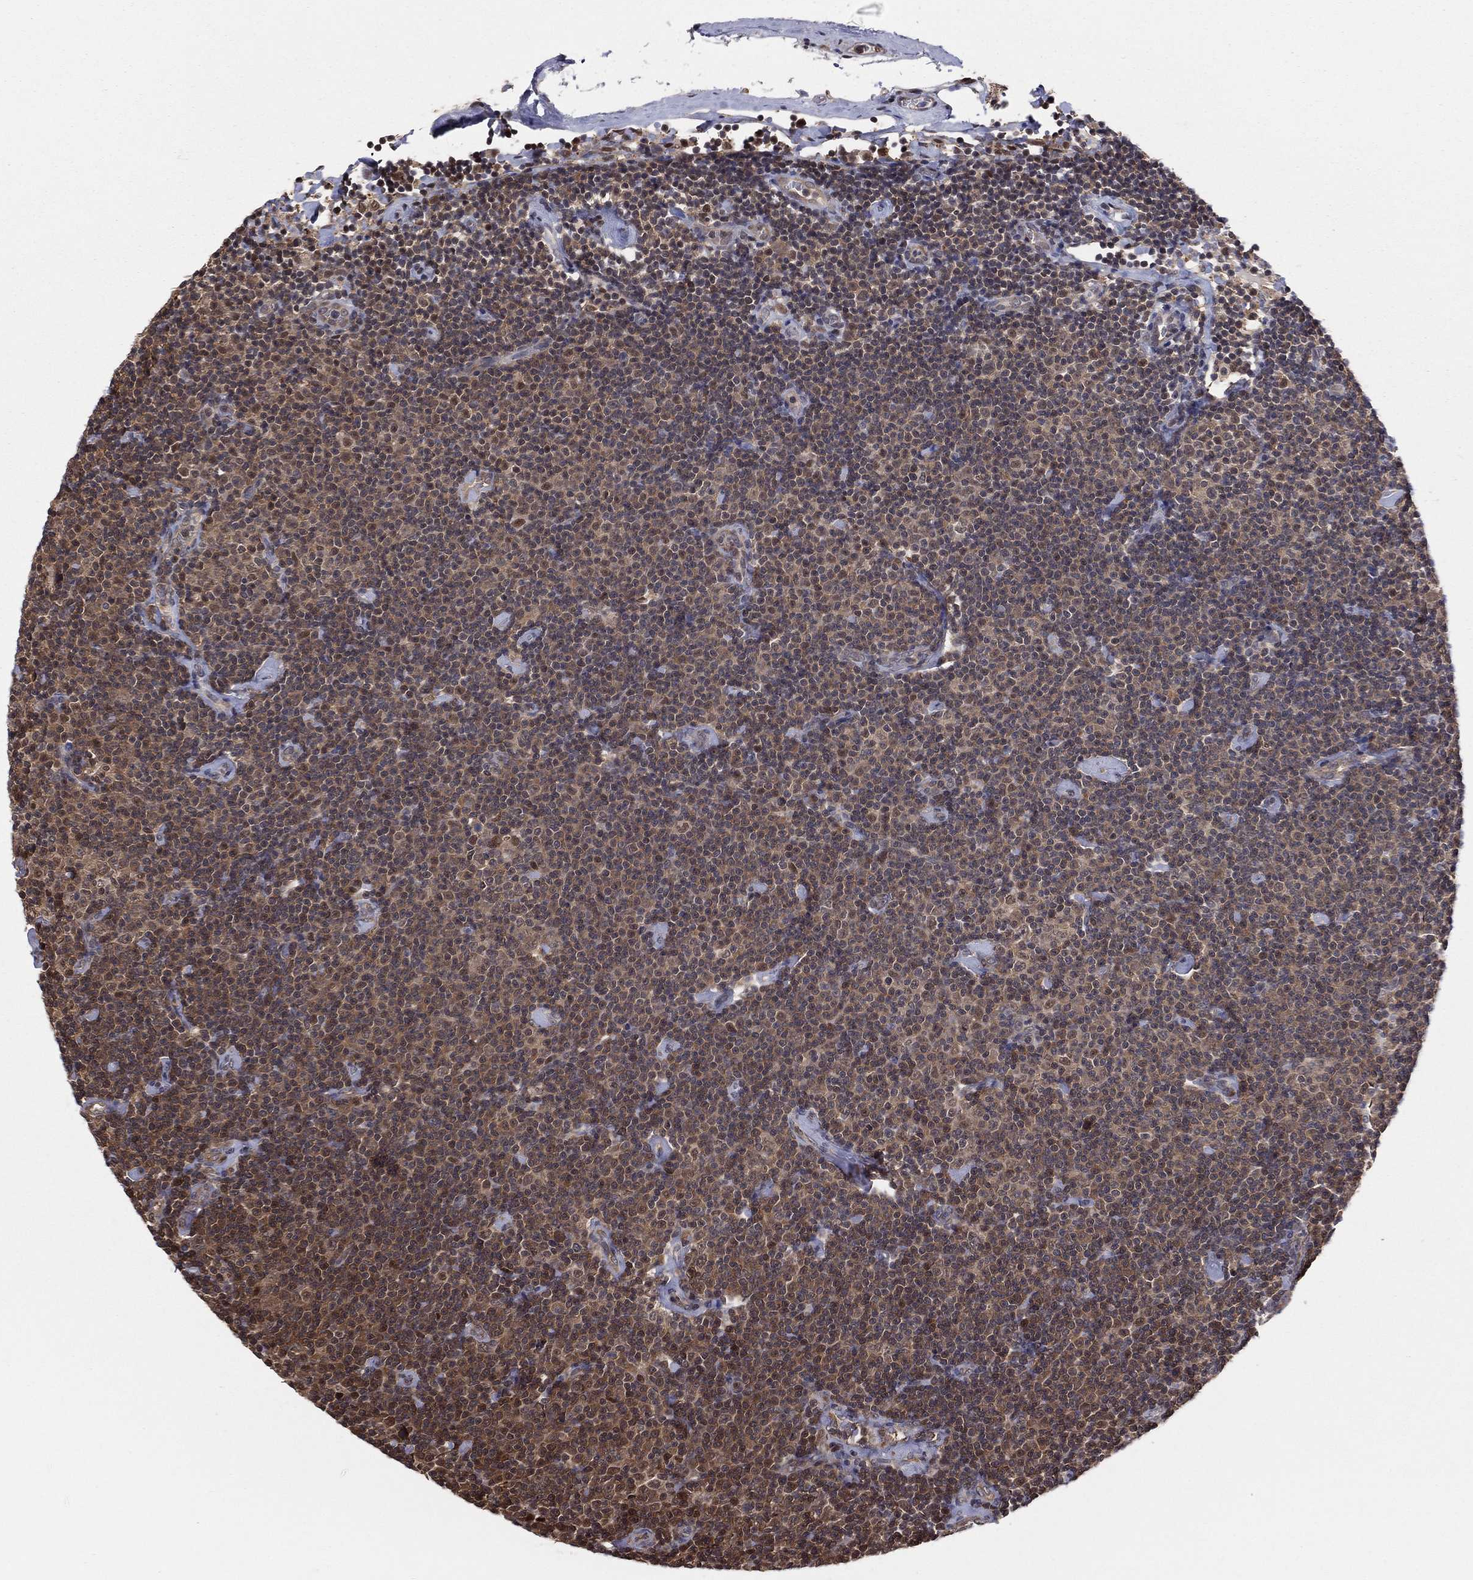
{"staining": {"intensity": "moderate", "quantity": "25%-75%", "location": "cytoplasmic/membranous,nuclear"}, "tissue": "lymphoma", "cell_type": "Tumor cells", "image_type": "cancer", "snomed": [{"axis": "morphology", "description": "Malignant lymphoma, non-Hodgkin's type, Low grade"}, {"axis": "topography", "description": "Lymph node"}], "caption": "Human lymphoma stained for a protein (brown) shows moderate cytoplasmic/membranous and nuclear positive expression in about 25%-75% of tumor cells.", "gene": "ICOSLG", "patient": {"sex": "male", "age": 81}}